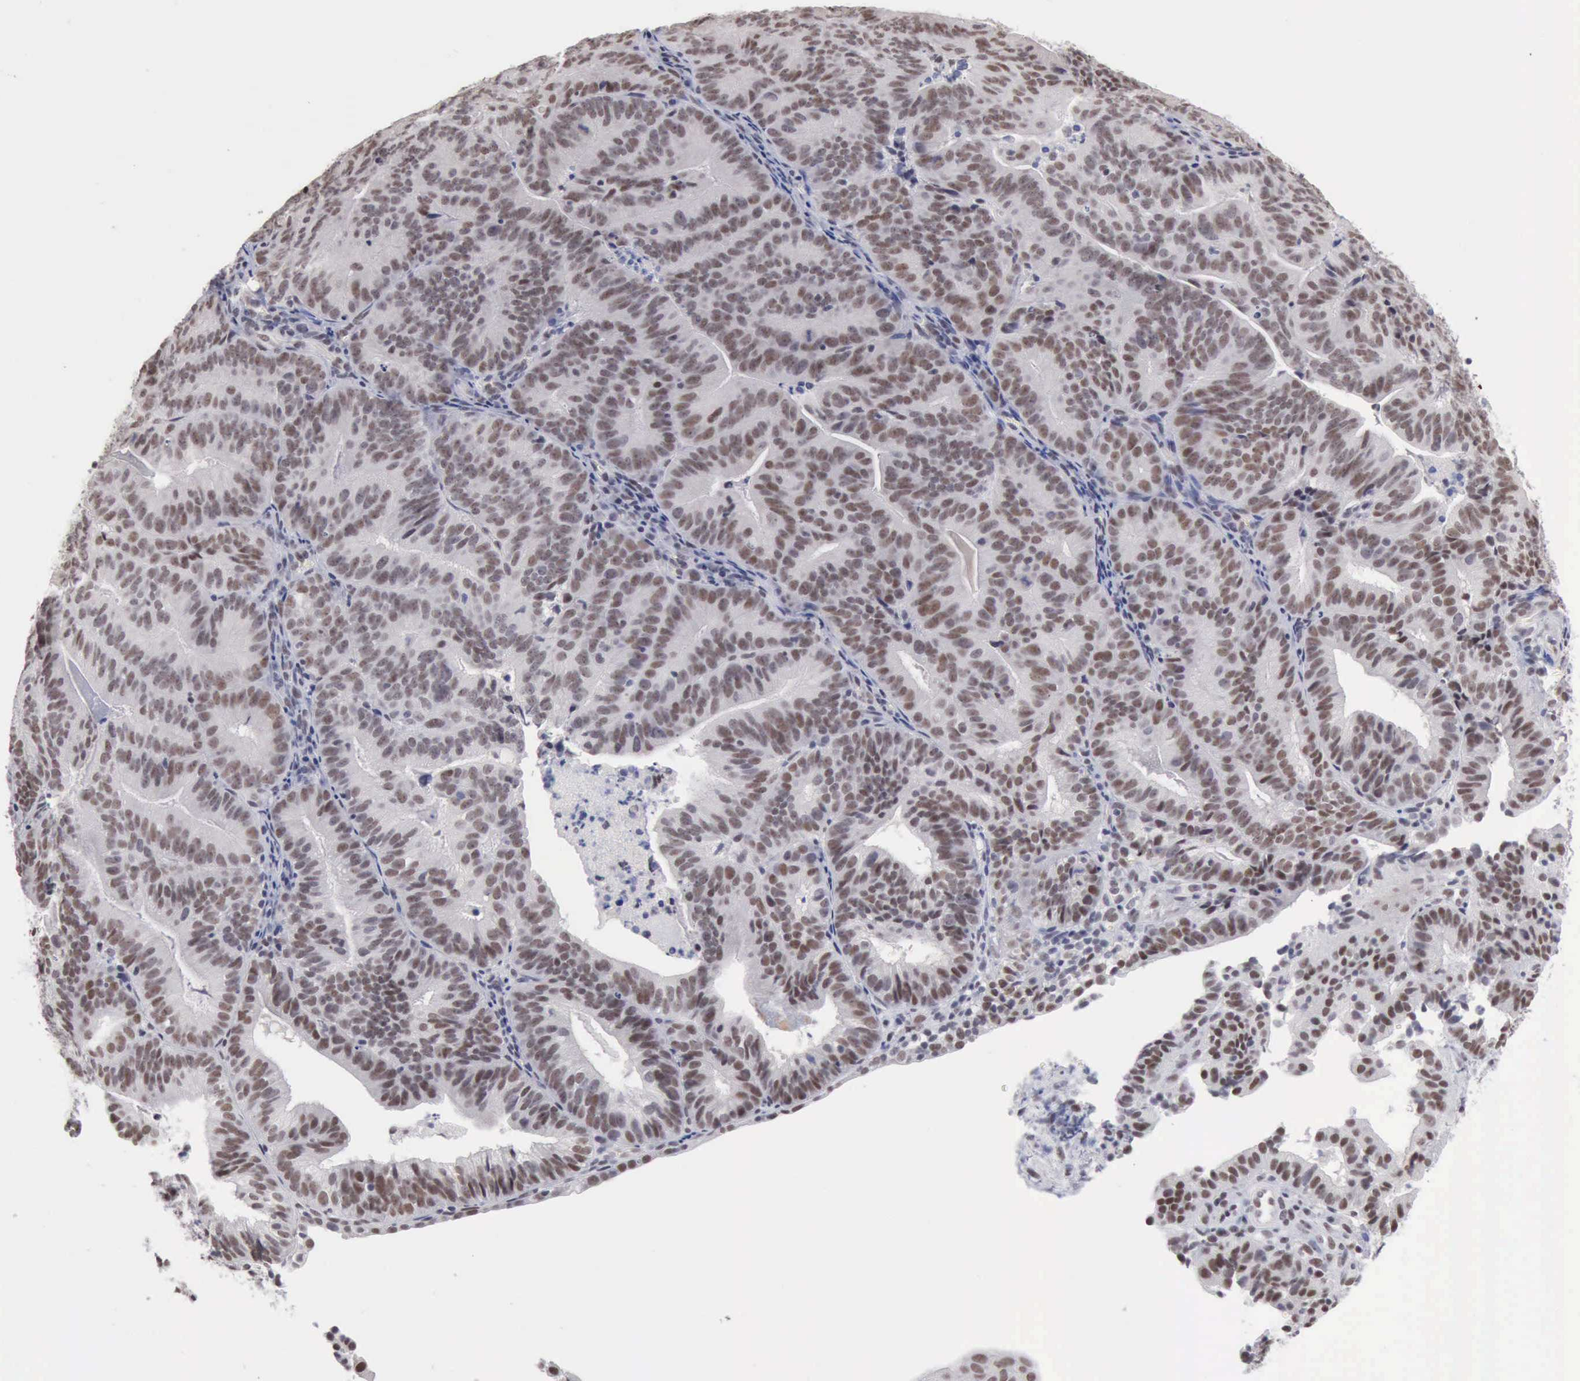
{"staining": {"intensity": "weak", "quantity": ">75%", "location": "nuclear"}, "tissue": "cervical cancer", "cell_type": "Tumor cells", "image_type": "cancer", "snomed": [{"axis": "morphology", "description": "Adenocarcinoma, NOS"}, {"axis": "topography", "description": "Cervix"}], "caption": "Brown immunohistochemical staining in cervical cancer (adenocarcinoma) reveals weak nuclear staining in approximately >75% of tumor cells.", "gene": "TAF1", "patient": {"sex": "female", "age": 60}}